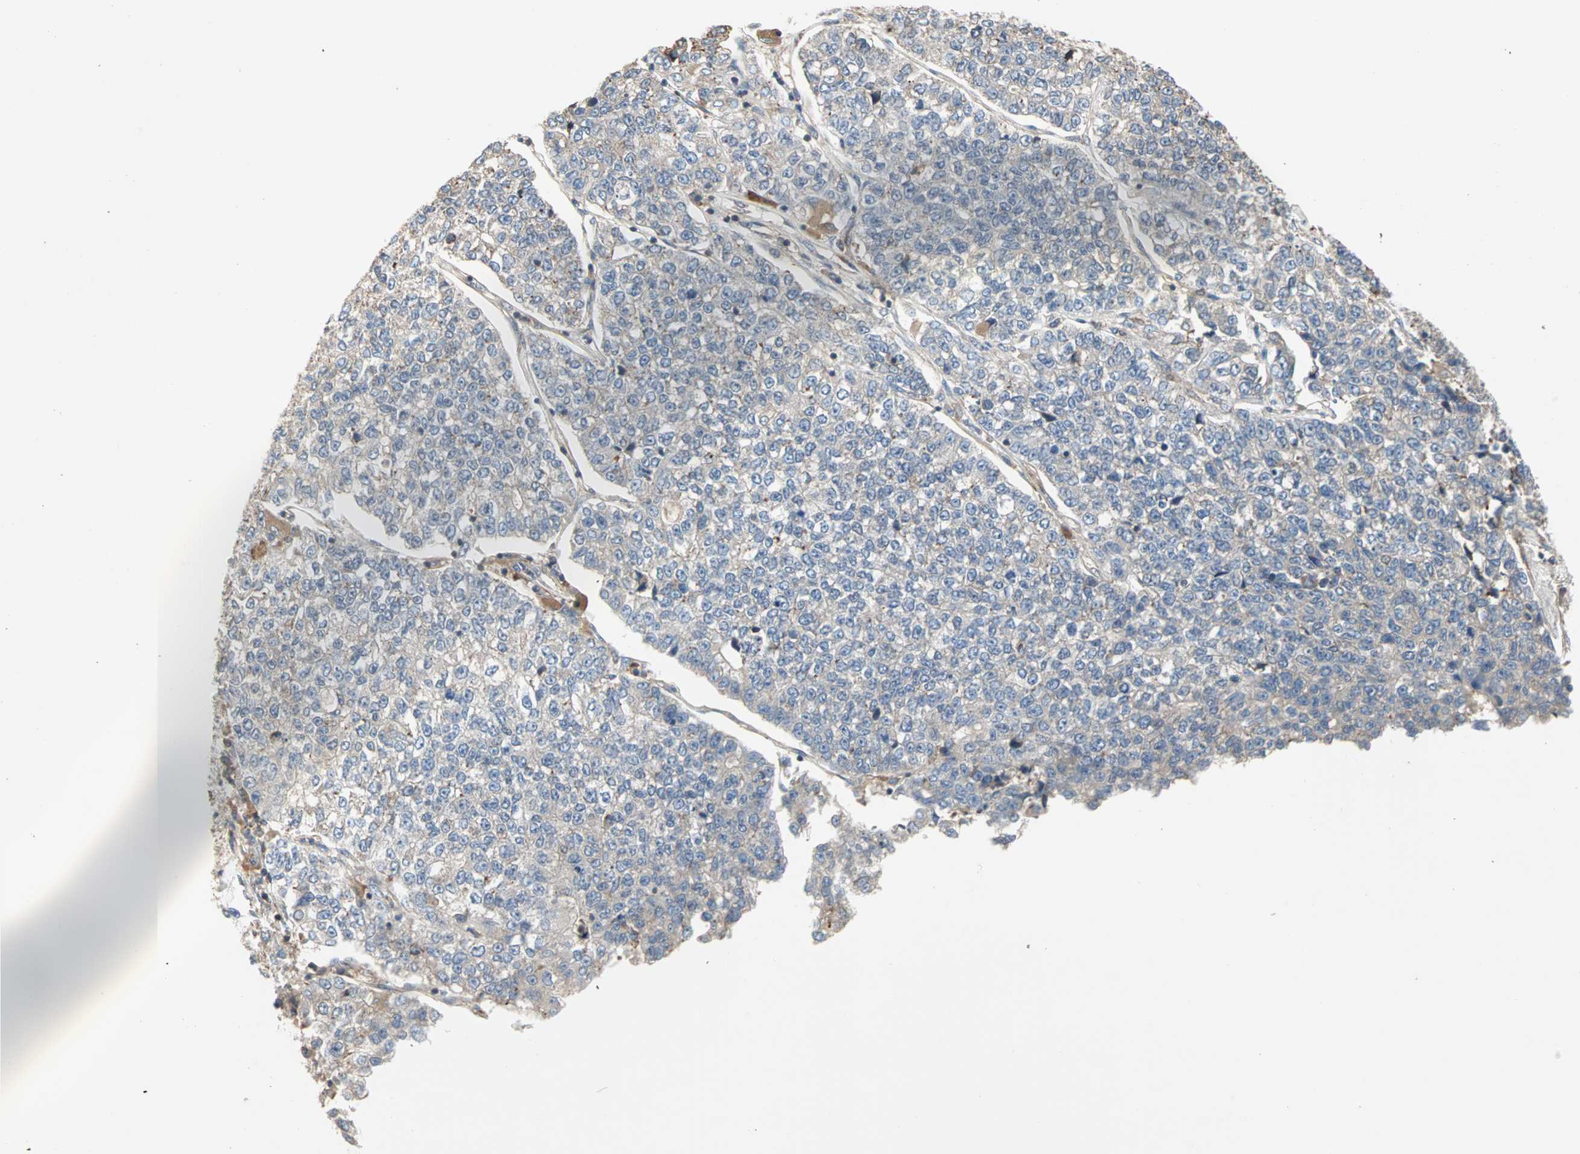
{"staining": {"intensity": "weak", "quantity": "25%-75%", "location": "cytoplasmic/membranous"}, "tissue": "lung cancer", "cell_type": "Tumor cells", "image_type": "cancer", "snomed": [{"axis": "morphology", "description": "Adenocarcinoma, NOS"}, {"axis": "topography", "description": "Lung"}], "caption": "Weak cytoplasmic/membranous protein positivity is present in about 25%-75% of tumor cells in lung adenocarcinoma.", "gene": "GNAI2", "patient": {"sex": "male", "age": 49}}